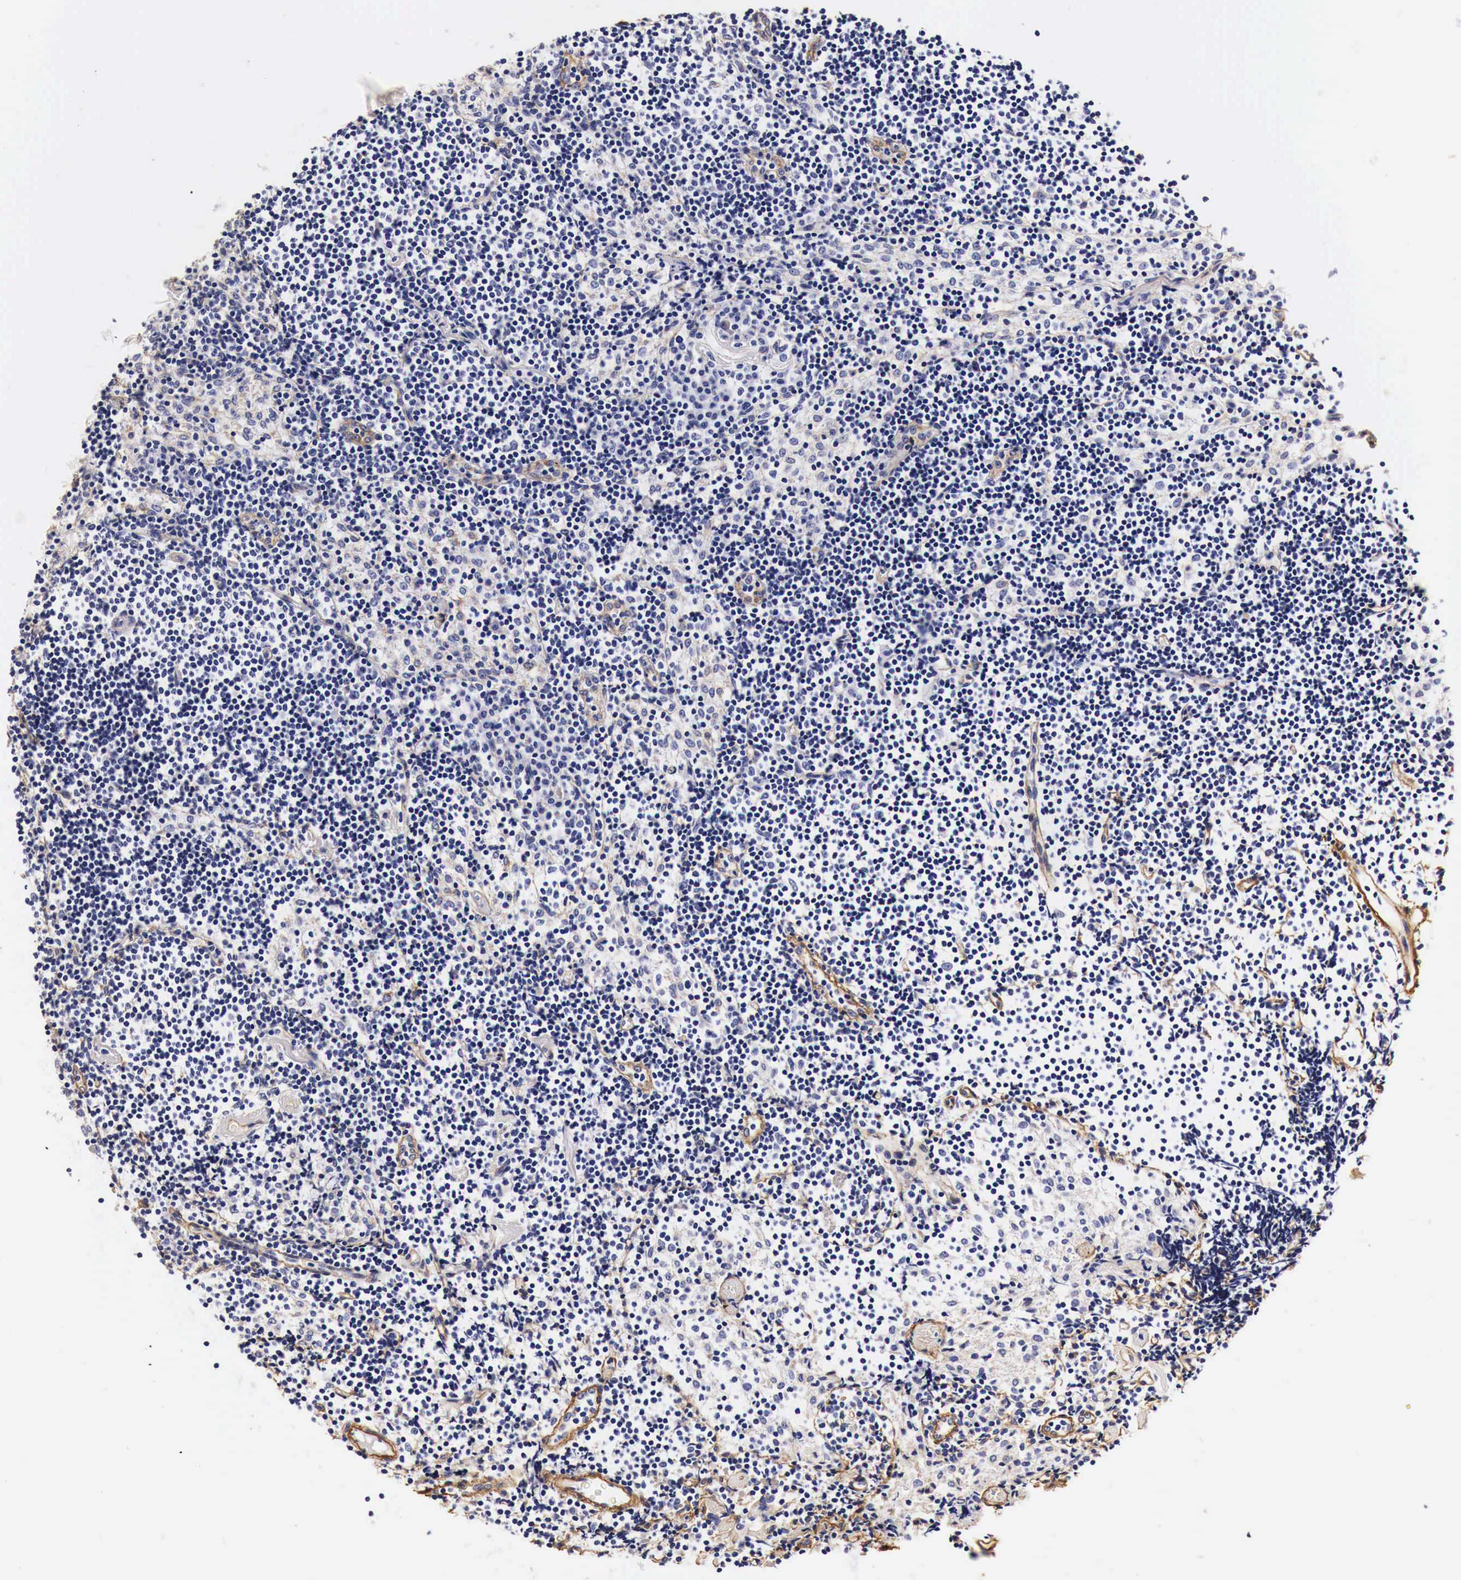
{"staining": {"intensity": "negative", "quantity": "none", "location": "none"}, "tissue": "lymph node", "cell_type": "Germinal center cells", "image_type": "normal", "snomed": [{"axis": "morphology", "description": "Normal tissue, NOS"}, {"axis": "topography", "description": "Lymph node"}], "caption": "An immunohistochemistry histopathology image of unremarkable lymph node is shown. There is no staining in germinal center cells of lymph node.", "gene": "LAMB2", "patient": {"sex": "female", "age": 35}}